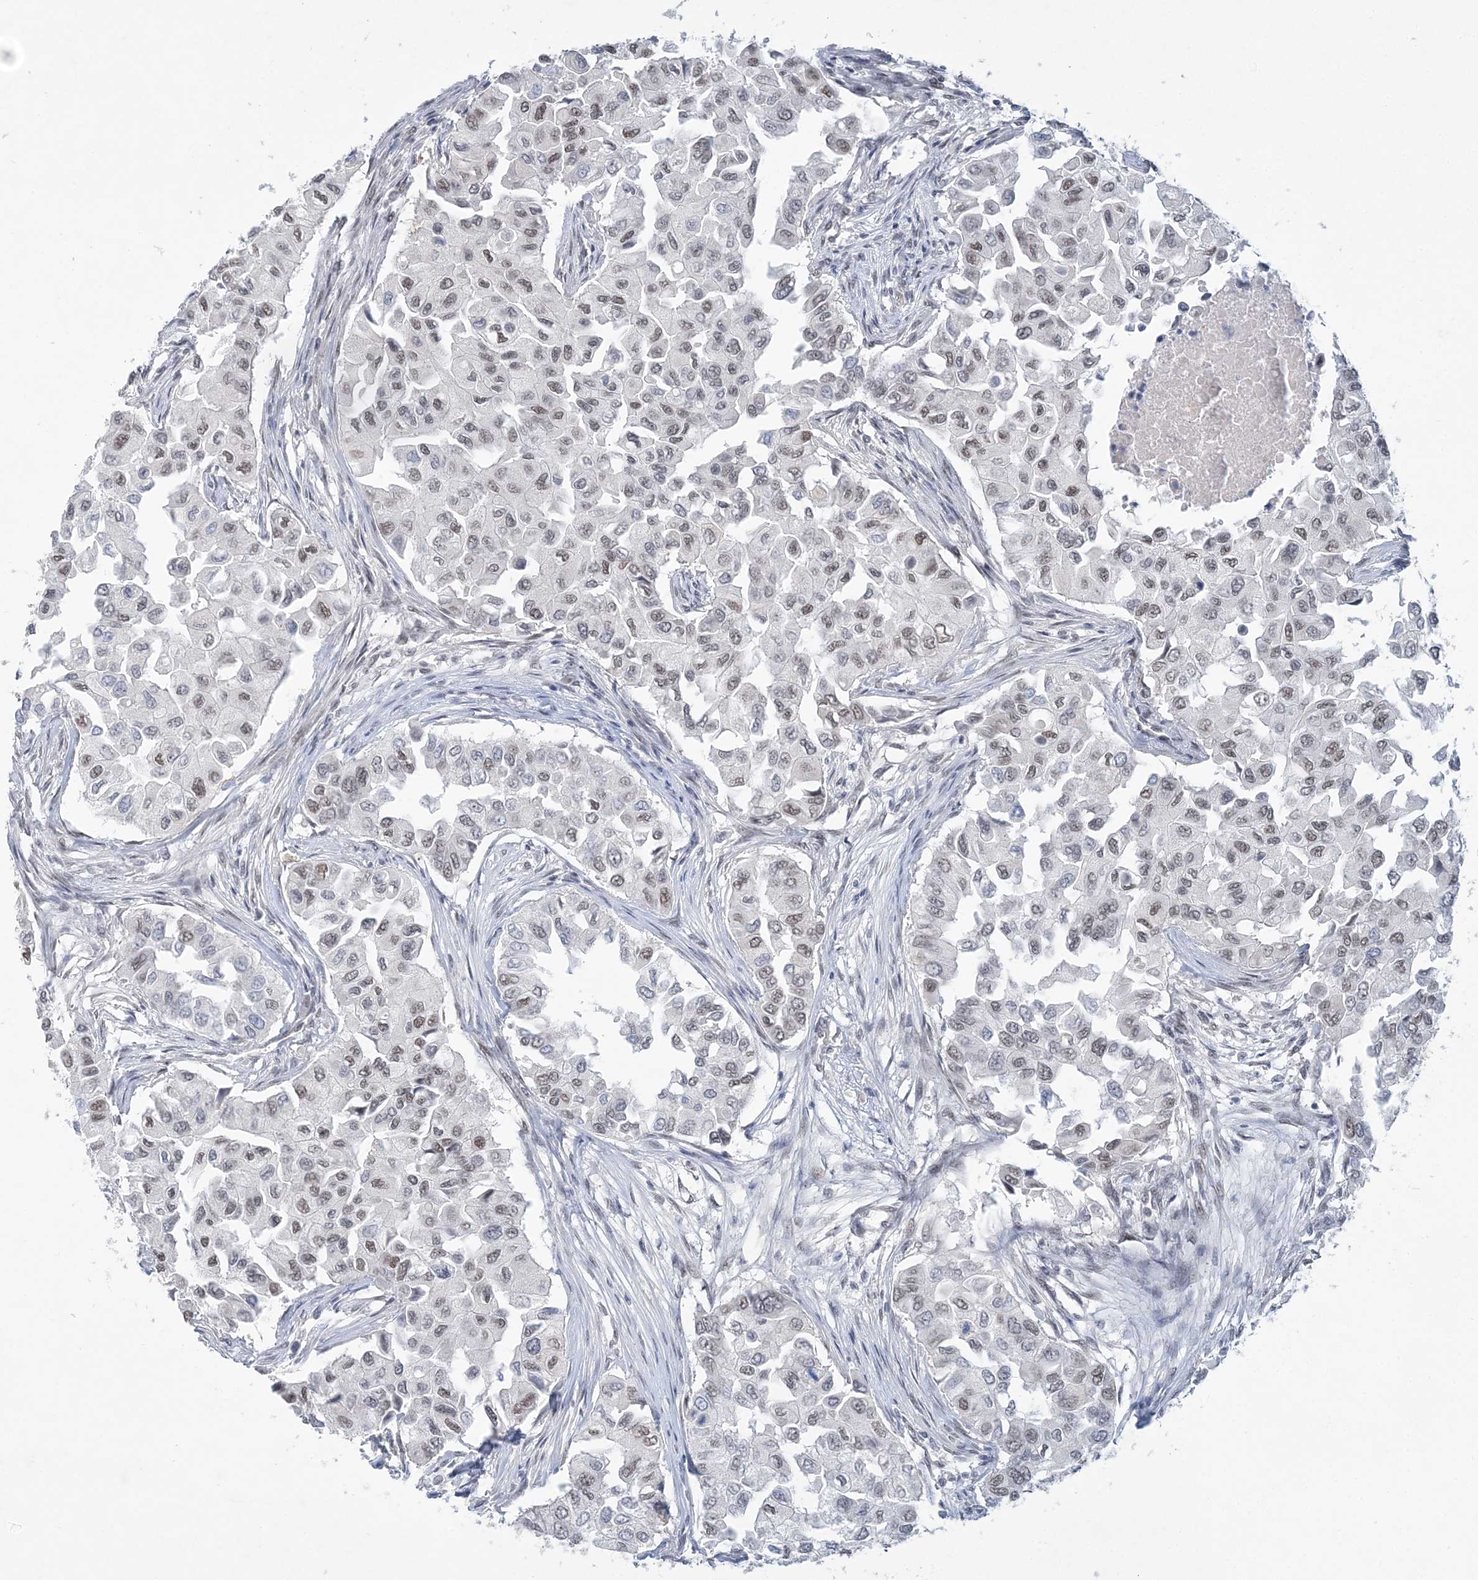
{"staining": {"intensity": "weak", "quantity": "25%-75%", "location": "nuclear"}, "tissue": "breast cancer", "cell_type": "Tumor cells", "image_type": "cancer", "snomed": [{"axis": "morphology", "description": "Normal tissue, NOS"}, {"axis": "morphology", "description": "Duct carcinoma"}, {"axis": "topography", "description": "Breast"}], "caption": "Breast cancer (intraductal carcinoma) stained for a protein displays weak nuclear positivity in tumor cells. The staining is performed using DAB (3,3'-diaminobenzidine) brown chromogen to label protein expression. The nuclei are counter-stained blue using hematoxylin.", "gene": "KMT2D", "patient": {"sex": "female", "age": 49}}